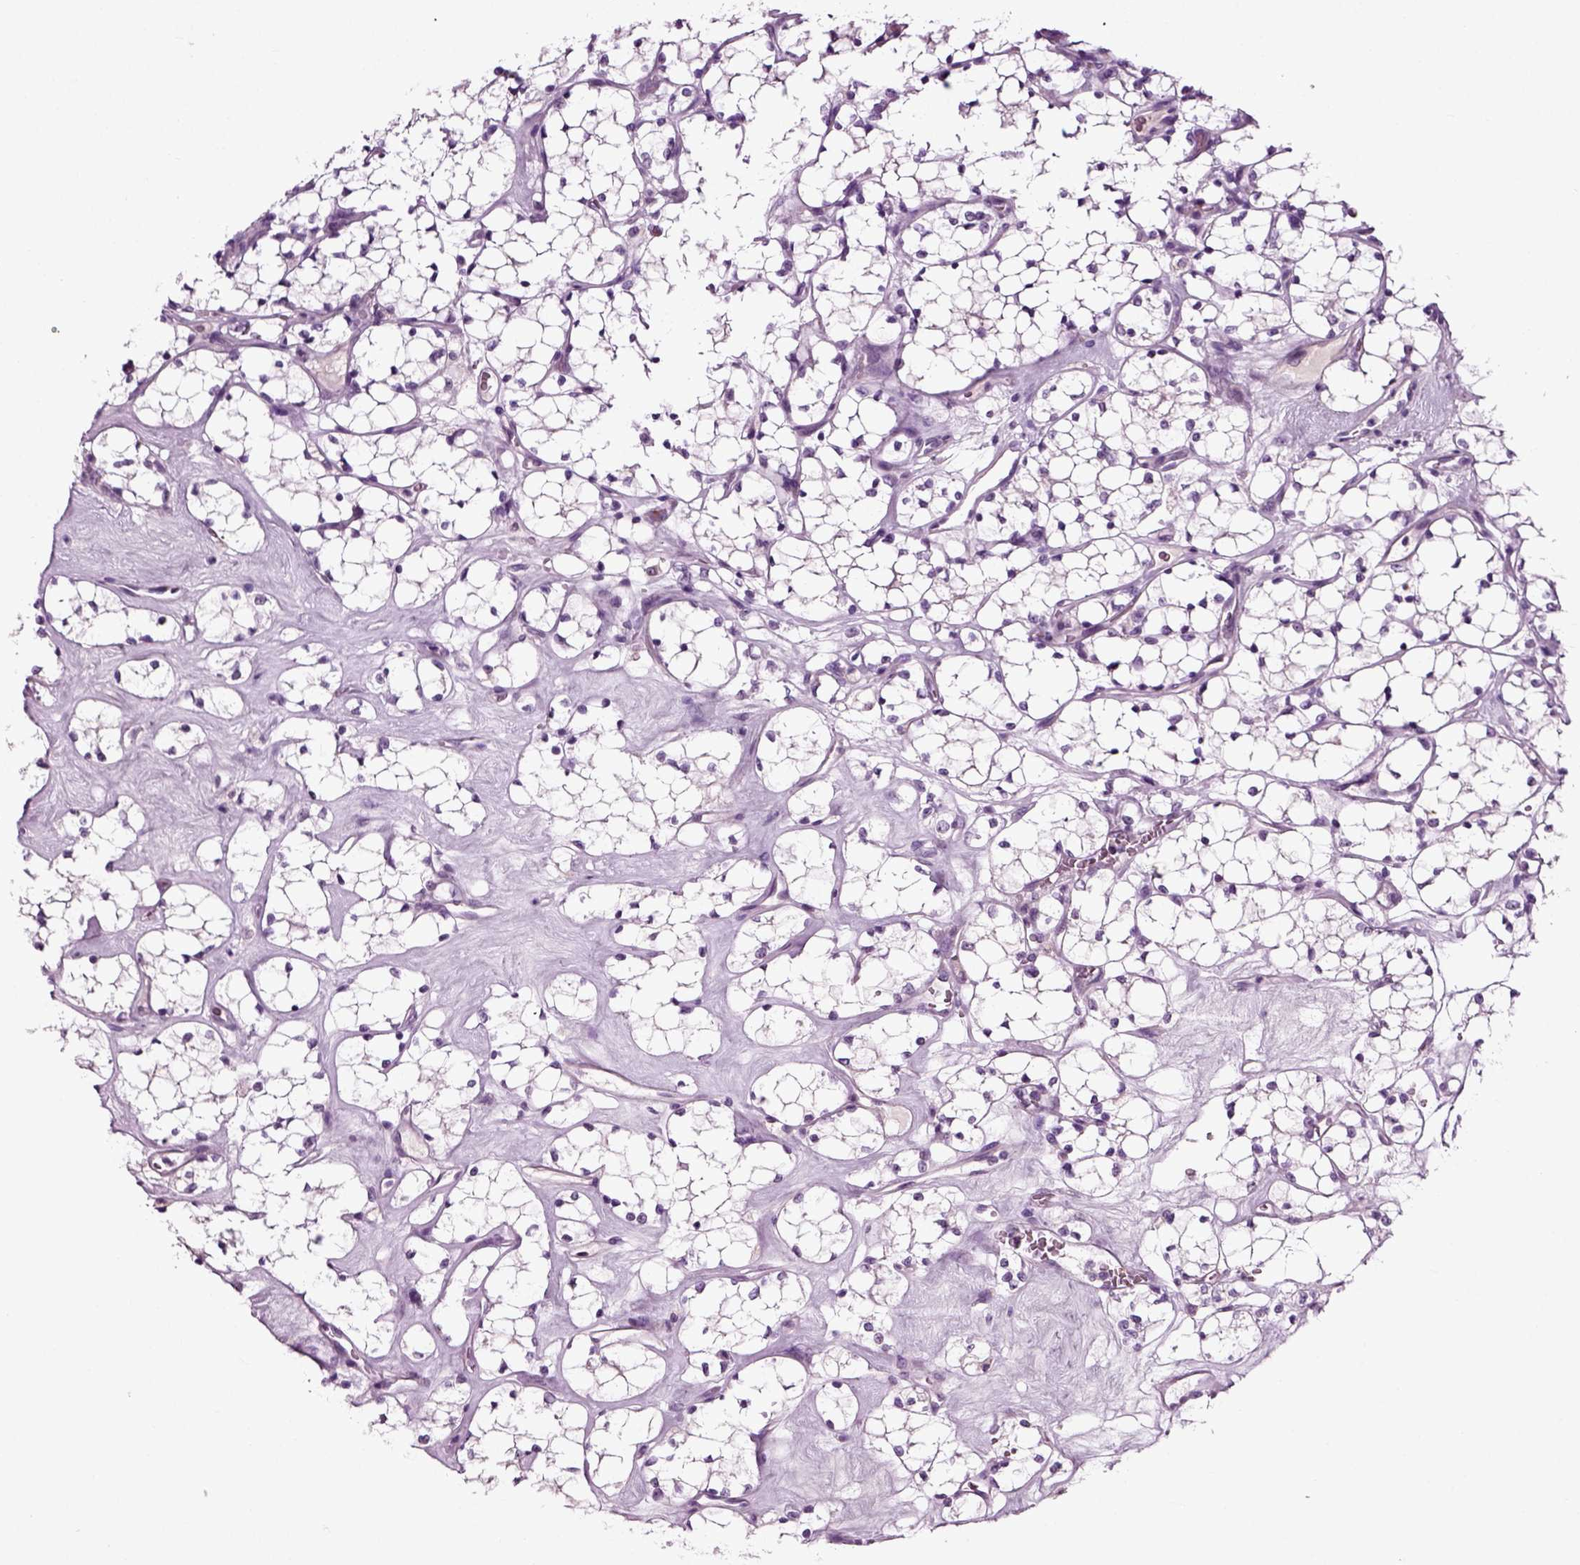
{"staining": {"intensity": "negative", "quantity": "none", "location": "none"}, "tissue": "renal cancer", "cell_type": "Tumor cells", "image_type": "cancer", "snomed": [{"axis": "morphology", "description": "Adenocarcinoma, NOS"}, {"axis": "topography", "description": "Kidney"}], "caption": "High magnification brightfield microscopy of renal cancer (adenocarcinoma) stained with DAB (3,3'-diaminobenzidine) (brown) and counterstained with hematoxylin (blue): tumor cells show no significant expression. The staining was performed using DAB (3,3'-diaminobenzidine) to visualize the protein expression in brown, while the nuclei were stained in blue with hematoxylin (Magnification: 20x).", "gene": "SPATA17", "patient": {"sex": "female", "age": 69}}